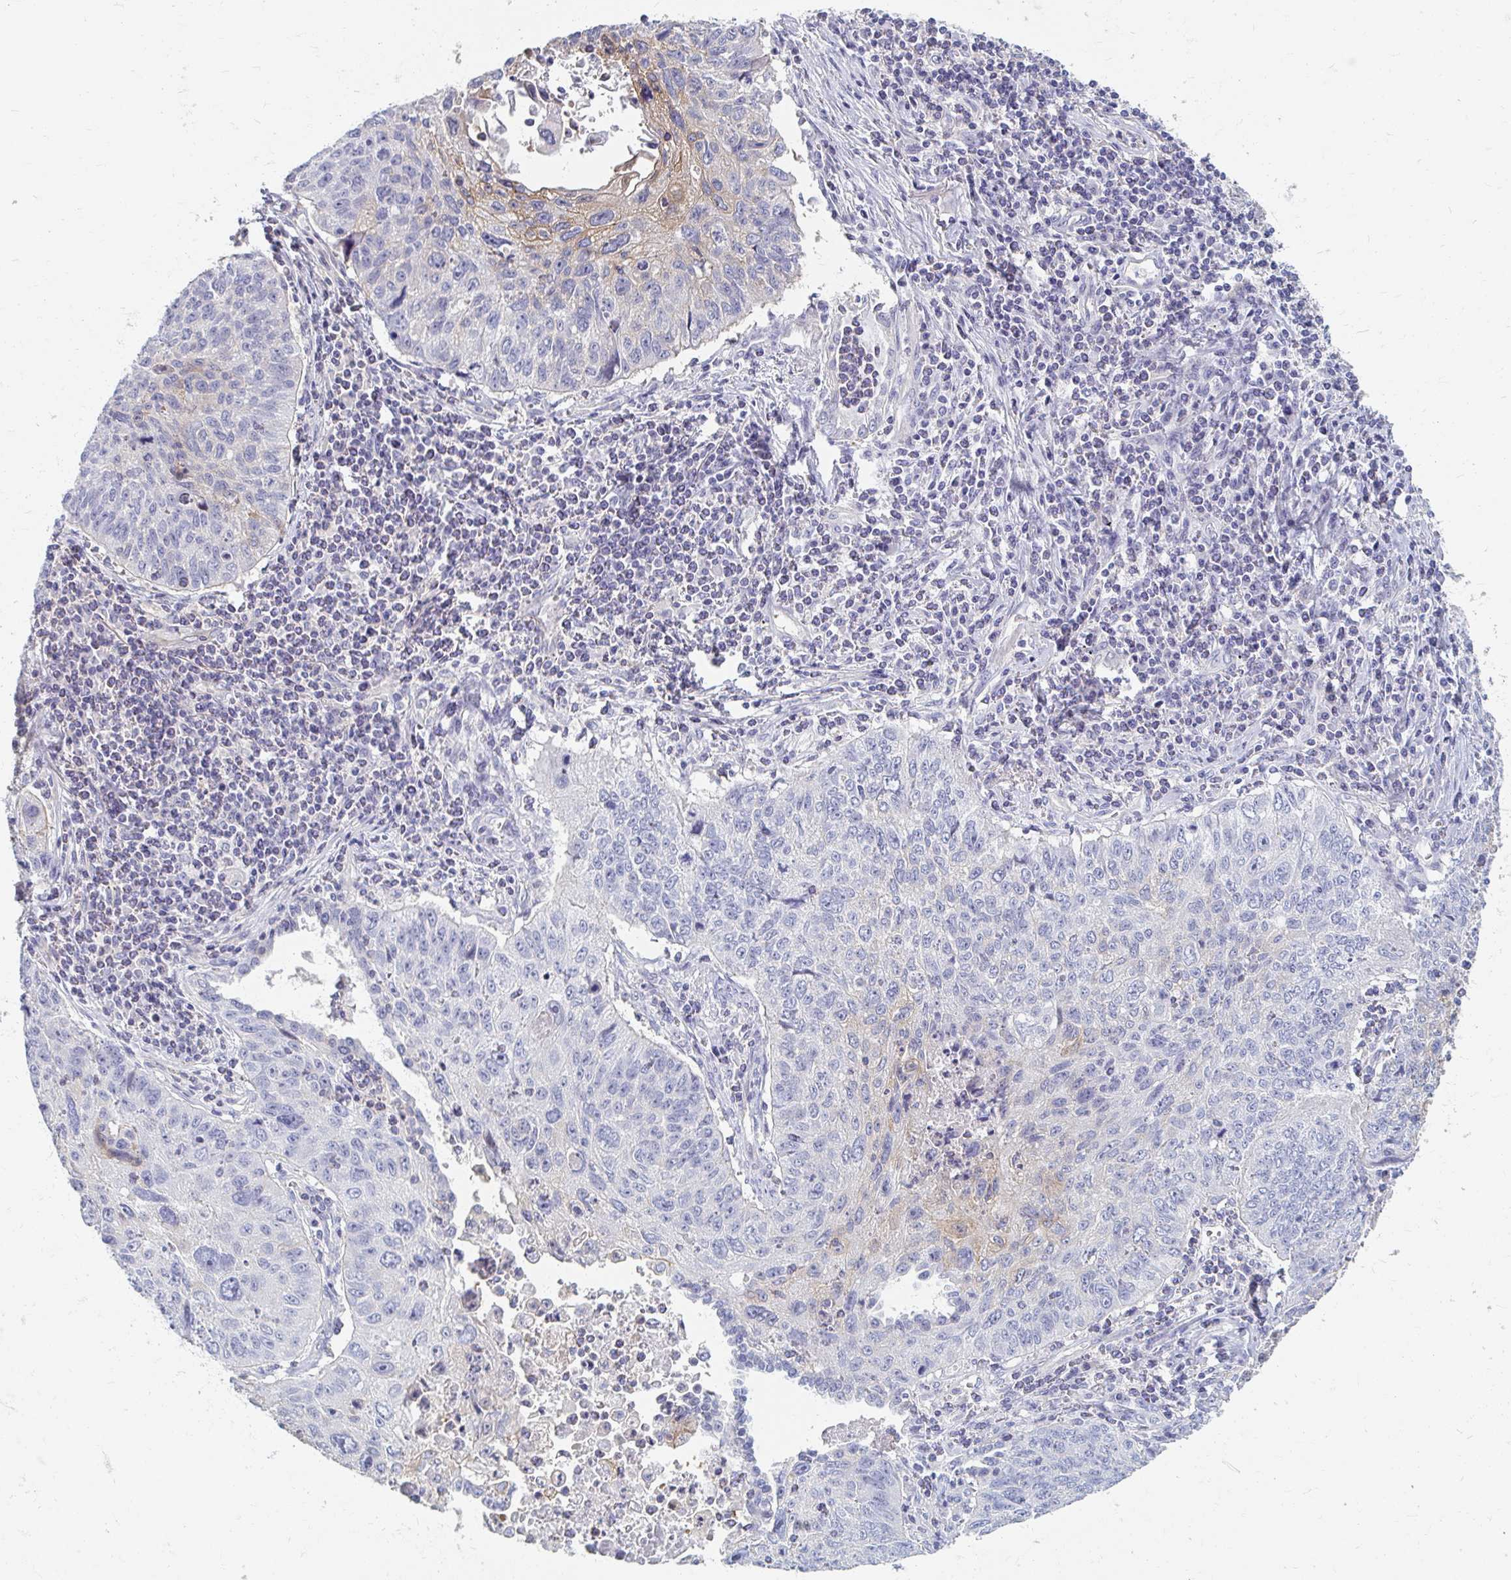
{"staining": {"intensity": "weak", "quantity": "<25%", "location": "cytoplasmic/membranous"}, "tissue": "lung cancer", "cell_type": "Tumor cells", "image_type": "cancer", "snomed": [{"axis": "morphology", "description": "Normal morphology"}, {"axis": "morphology", "description": "Aneuploidy"}, {"axis": "morphology", "description": "Squamous cell carcinoma, NOS"}, {"axis": "topography", "description": "Lymph node"}, {"axis": "topography", "description": "Lung"}], "caption": "The micrograph reveals no staining of tumor cells in lung cancer (aneuploidy).", "gene": "MYLK2", "patient": {"sex": "female", "age": 76}}